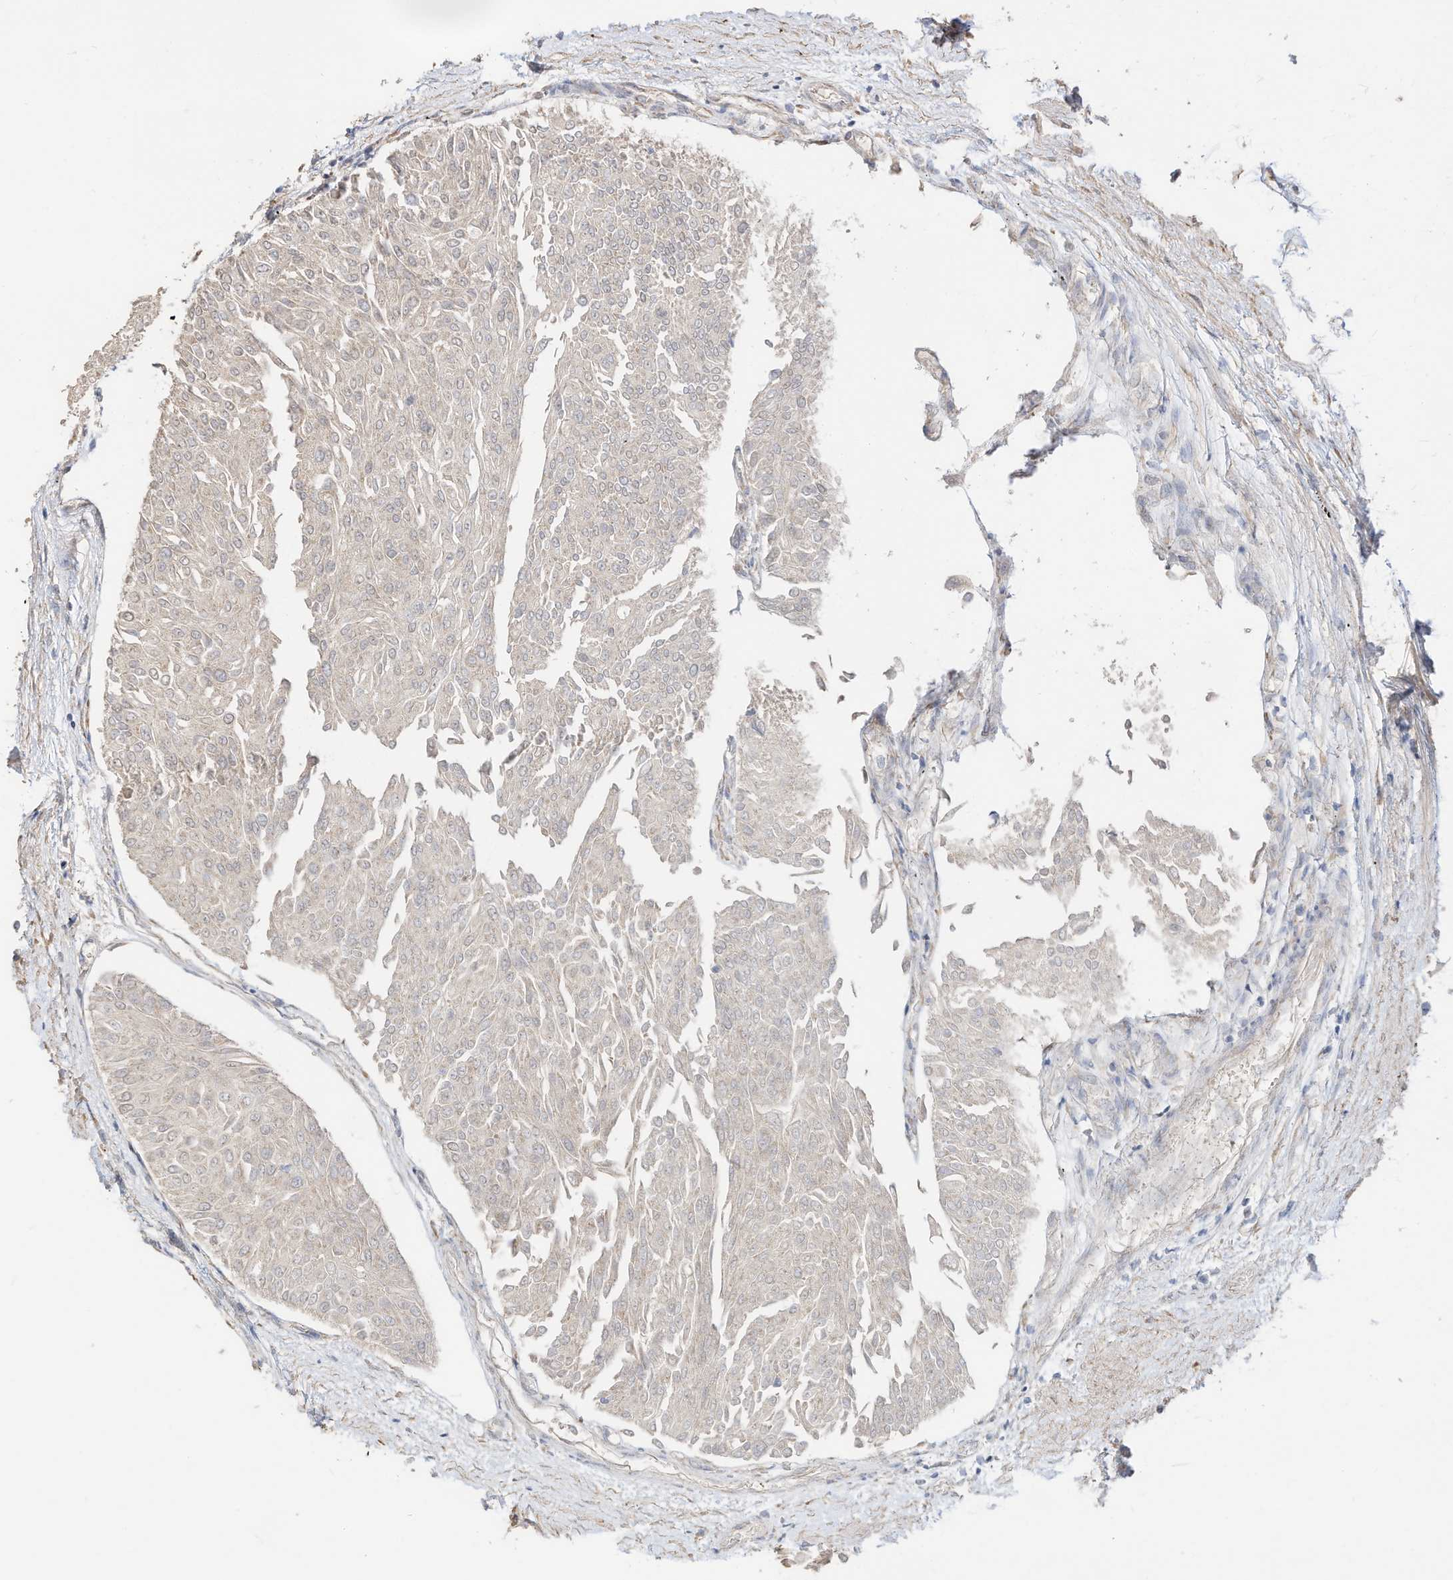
{"staining": {"intensity": "negative", "quantity": "none", "location": "none"}, "tissue": "urothelial cancer", "cell_type": "Tumor cells", "image_type": "cancer", "snomed": [{"axis": "morphology", "description": "Urothelial carcinoma, Low grade"}, {"axis": "topography", "description": "Urinary bladder"}], "caption": "This is an immunohistochemistry (IHC) photomicrograph of human urothelial cancer. There is no expression in tumor cells.", "gene": "CAGE1", "patient": {"sex": "male", "age": 67}}